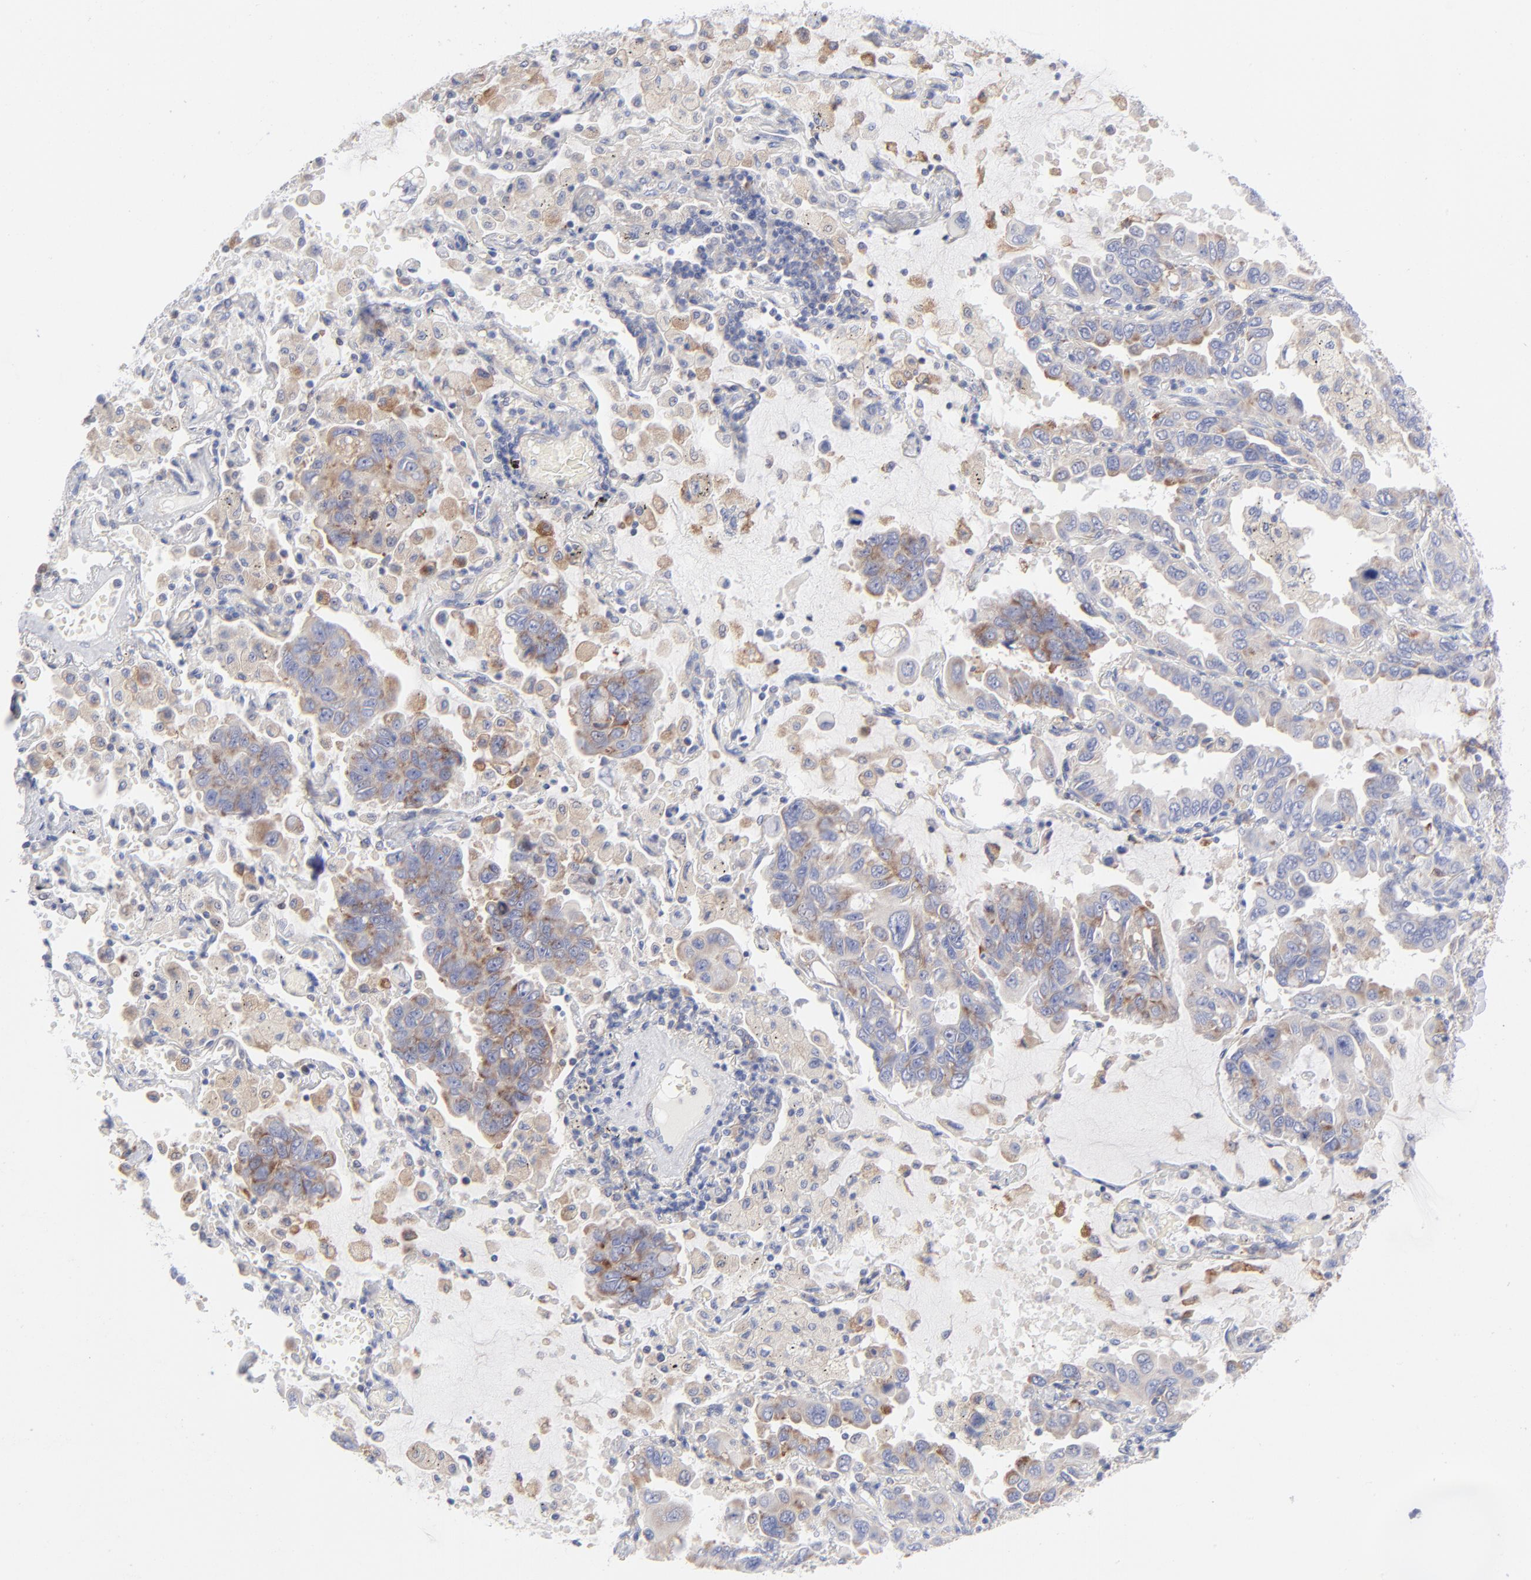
{"staining": {"intensity": "moderate", "quantity": ">75%", "location": "cytoplasmic/membranous"}, "tissue": "lung cancer", "cell_type": "Tumor cells", "image_type": "cancer", "snomed": [{"axis": "morphology", "description": "Adenocarcinoma, NOS"}, {"axis": "topography", "description": "Lung"}], "caption": "IHC histopathology image of neoplastic tissue: lung adenocarcinoma stained using IHC shows medium levels of moderate protein expression localized specifically in the cytoplasmic/membranous of tumor cells, appearing as a cytoplasmic/membranous brown color.", "gene": "EIF2AK2", "patient": {"sex": "male", "age": 64}}